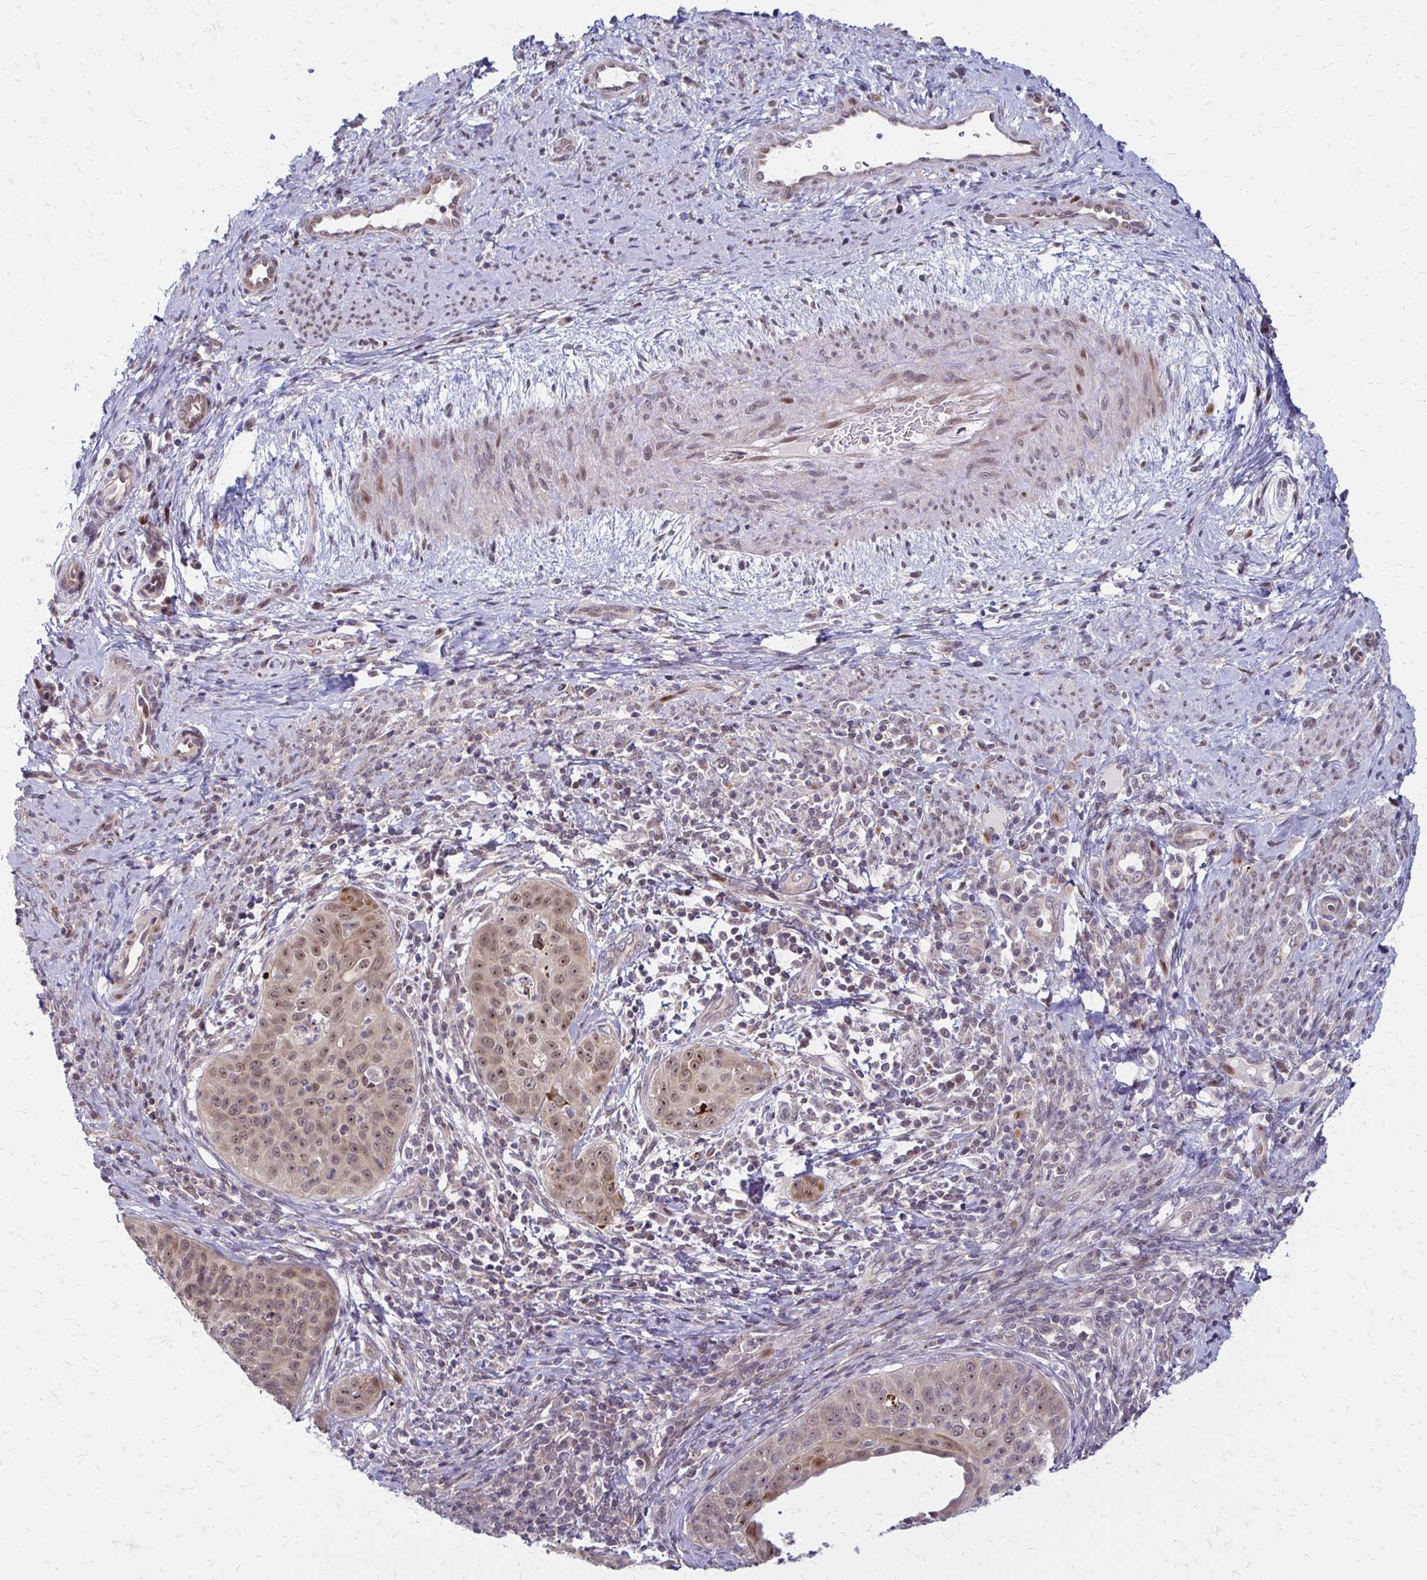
{"staining": {"intensity": "moderate", "quantity": ">75%", "location": "cytoplasmic/membranous,nuclear"}, "tissue": "cervical cancer", "cell_type": "Tumor cells", "image_type": "cancer", "snomed": [{"axis": "morphology", "description": "Squamous cell carcinoma, NOS"}, {"axis": "topography", "description": "Cervix"}], "caption": "DAB (3,3'-diaminobenzidine) immunohistochemical staining of human cervical cancer reveals moderate cytoplasmic/membranous and nuclear protein expression in approximately >75% of tumor cells.", "gene": "TRIR", "patient": {"sex": "female", "age": 30}}